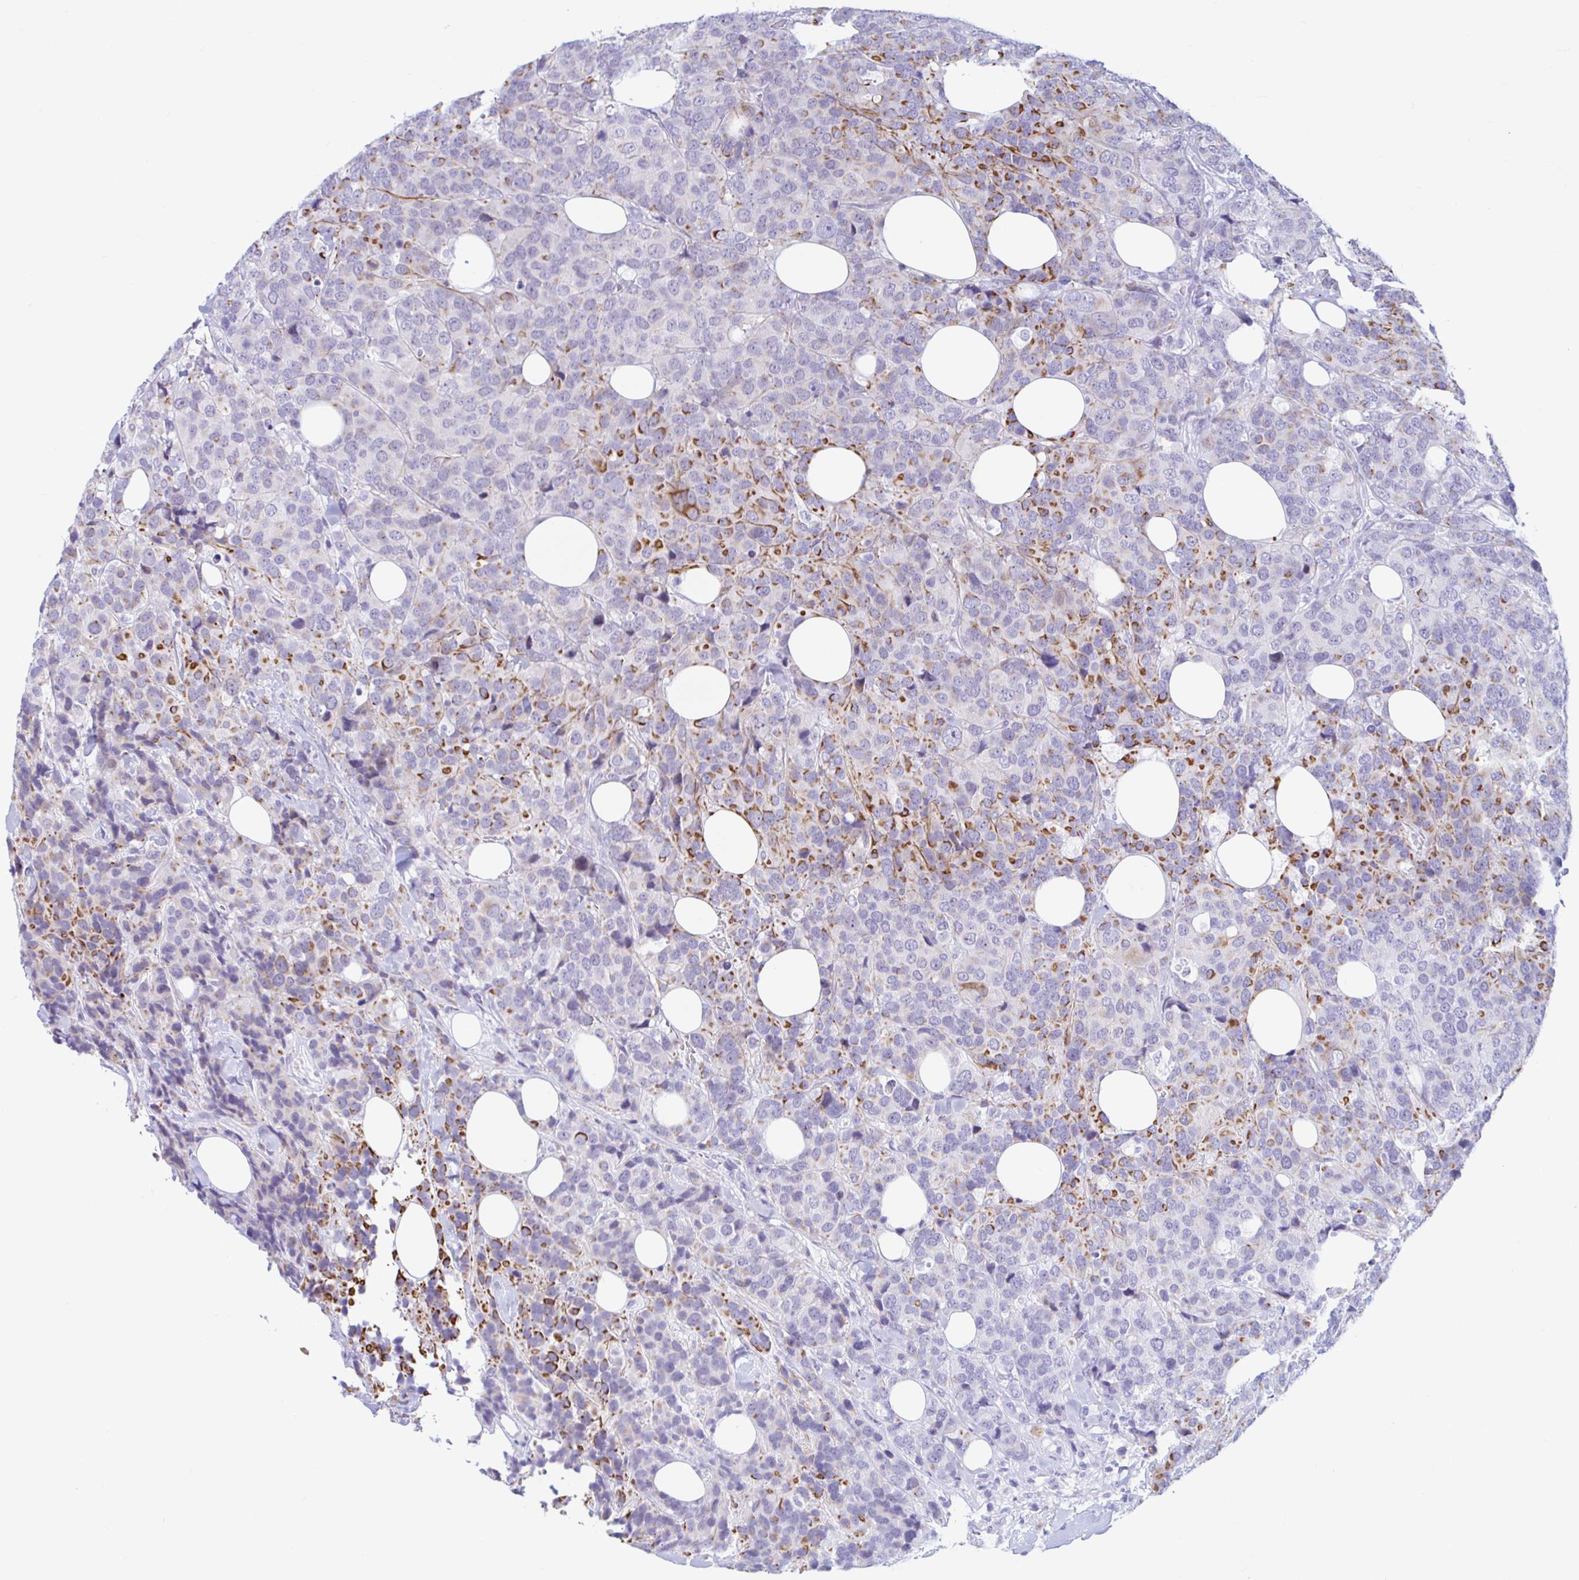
{"staining": {"intensity": "moderate", "quantity": "25%-75%", "location": "cytoplasmic/membranous"}, "tissue": "breast cancer", "cell_type": "Tumor cells", "image_type": "cancer", "snomed": [{"axis": "morphology", "description": "Lobular carcinoma"}, {"axis": "topography", "description": "Breast"}], "caption": "About 25%-75% of tumor cells in breast lobular carcinoma reveal moderate cytoplasmic/membranous protein expression as visualized by brown immunohistochemical staining.", "gene": "NBPF3", "patient": {"sex": "female", "age": 59}}